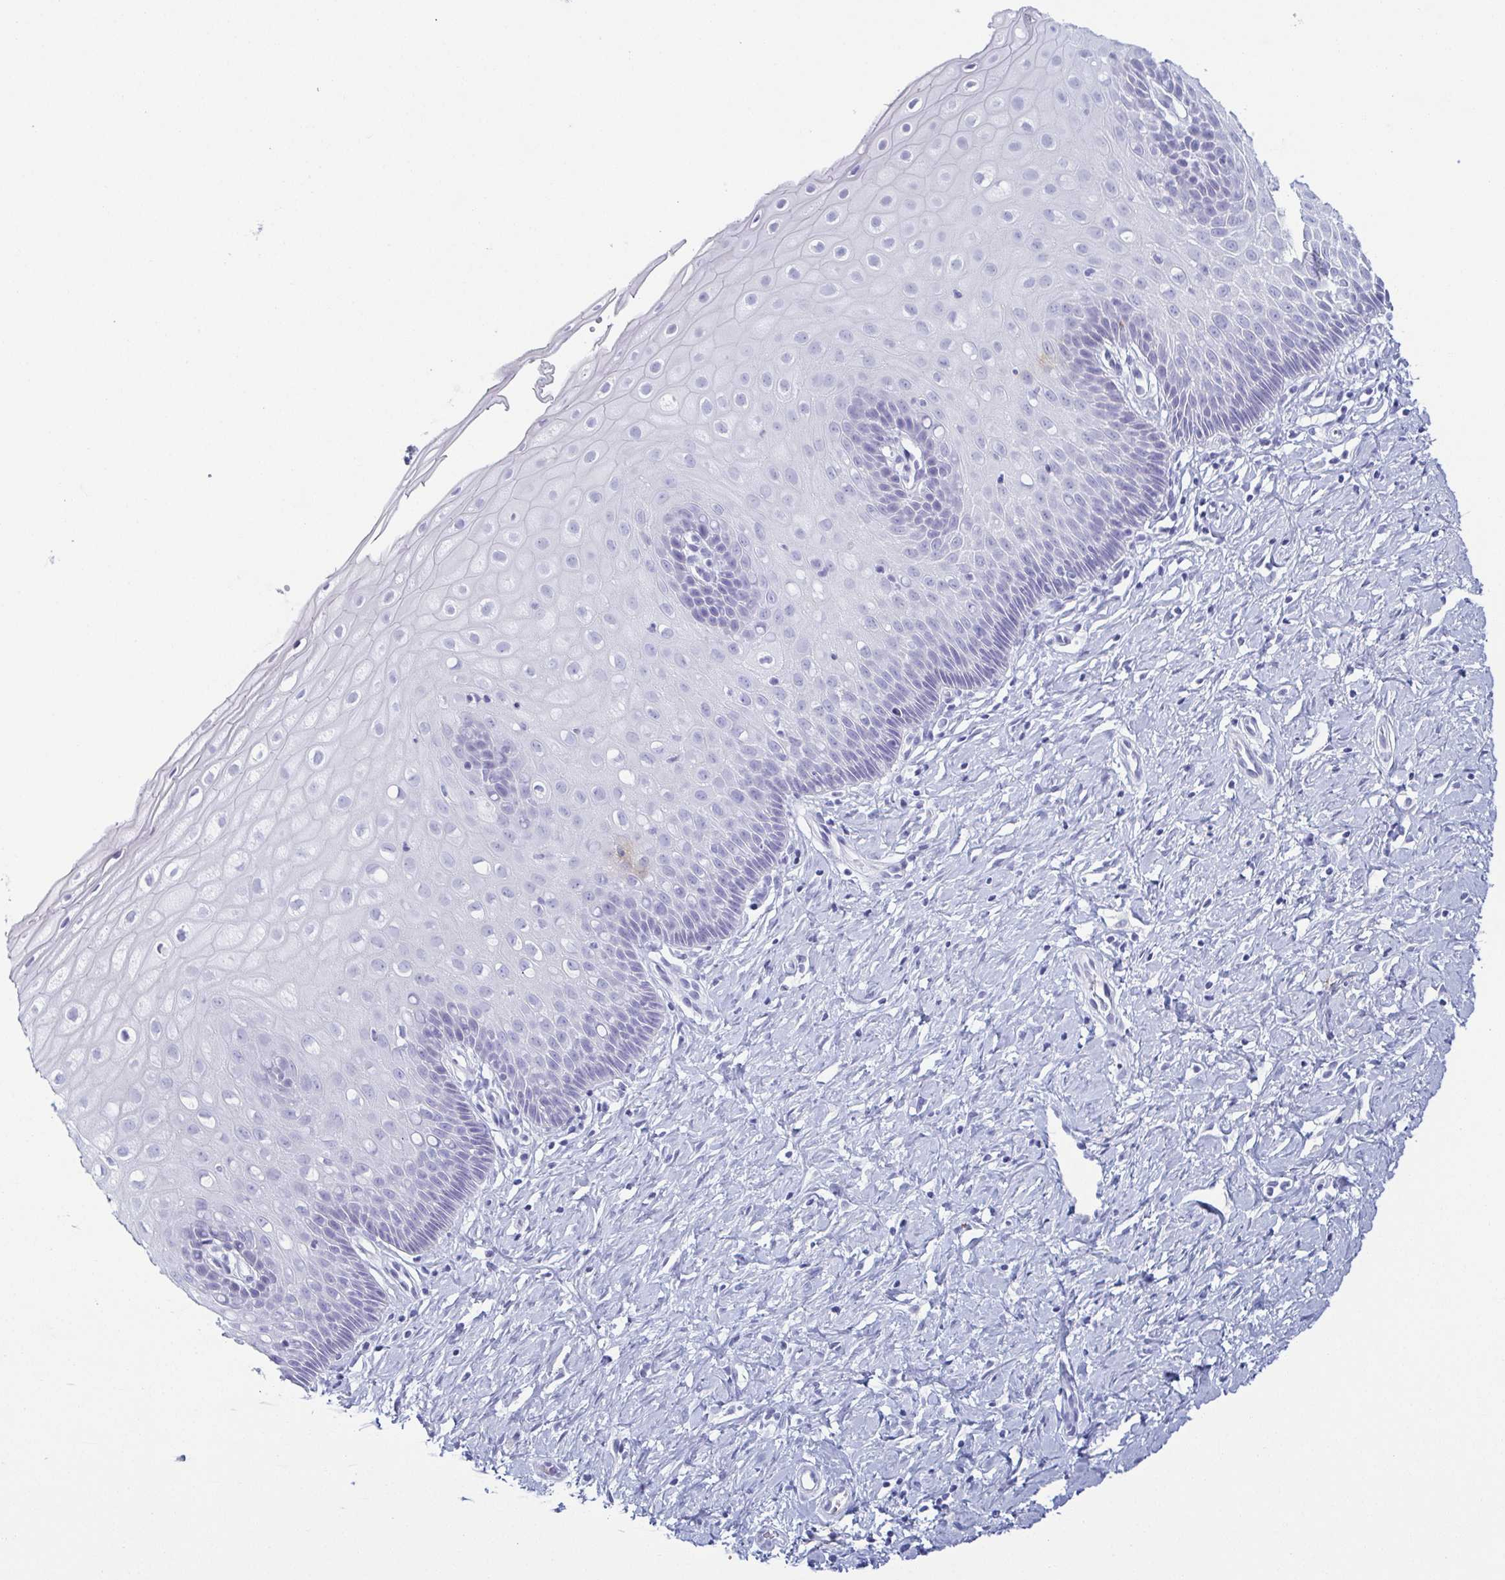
{"staining": {"intensity": "negative", "quantity": "none", "location": "none"}, "tissue": "cervix", "cell_type": "Glandular cells", "image_type": "normal", "snomed": [{"axis": "morphology", "description": "Normal tissue, NOS"}, {"axis": "topography", "description": "Cervix"}], "caption": "Immunohistochemistry (IHC) photomicrograph of benign cervix: cervix stained with DAB (3,3'-diaminobenzidine) exhibits no significant protein expression in glandular cells.", "gene": "ZG16B", "patient": {"sex": "female", "age": 37}}